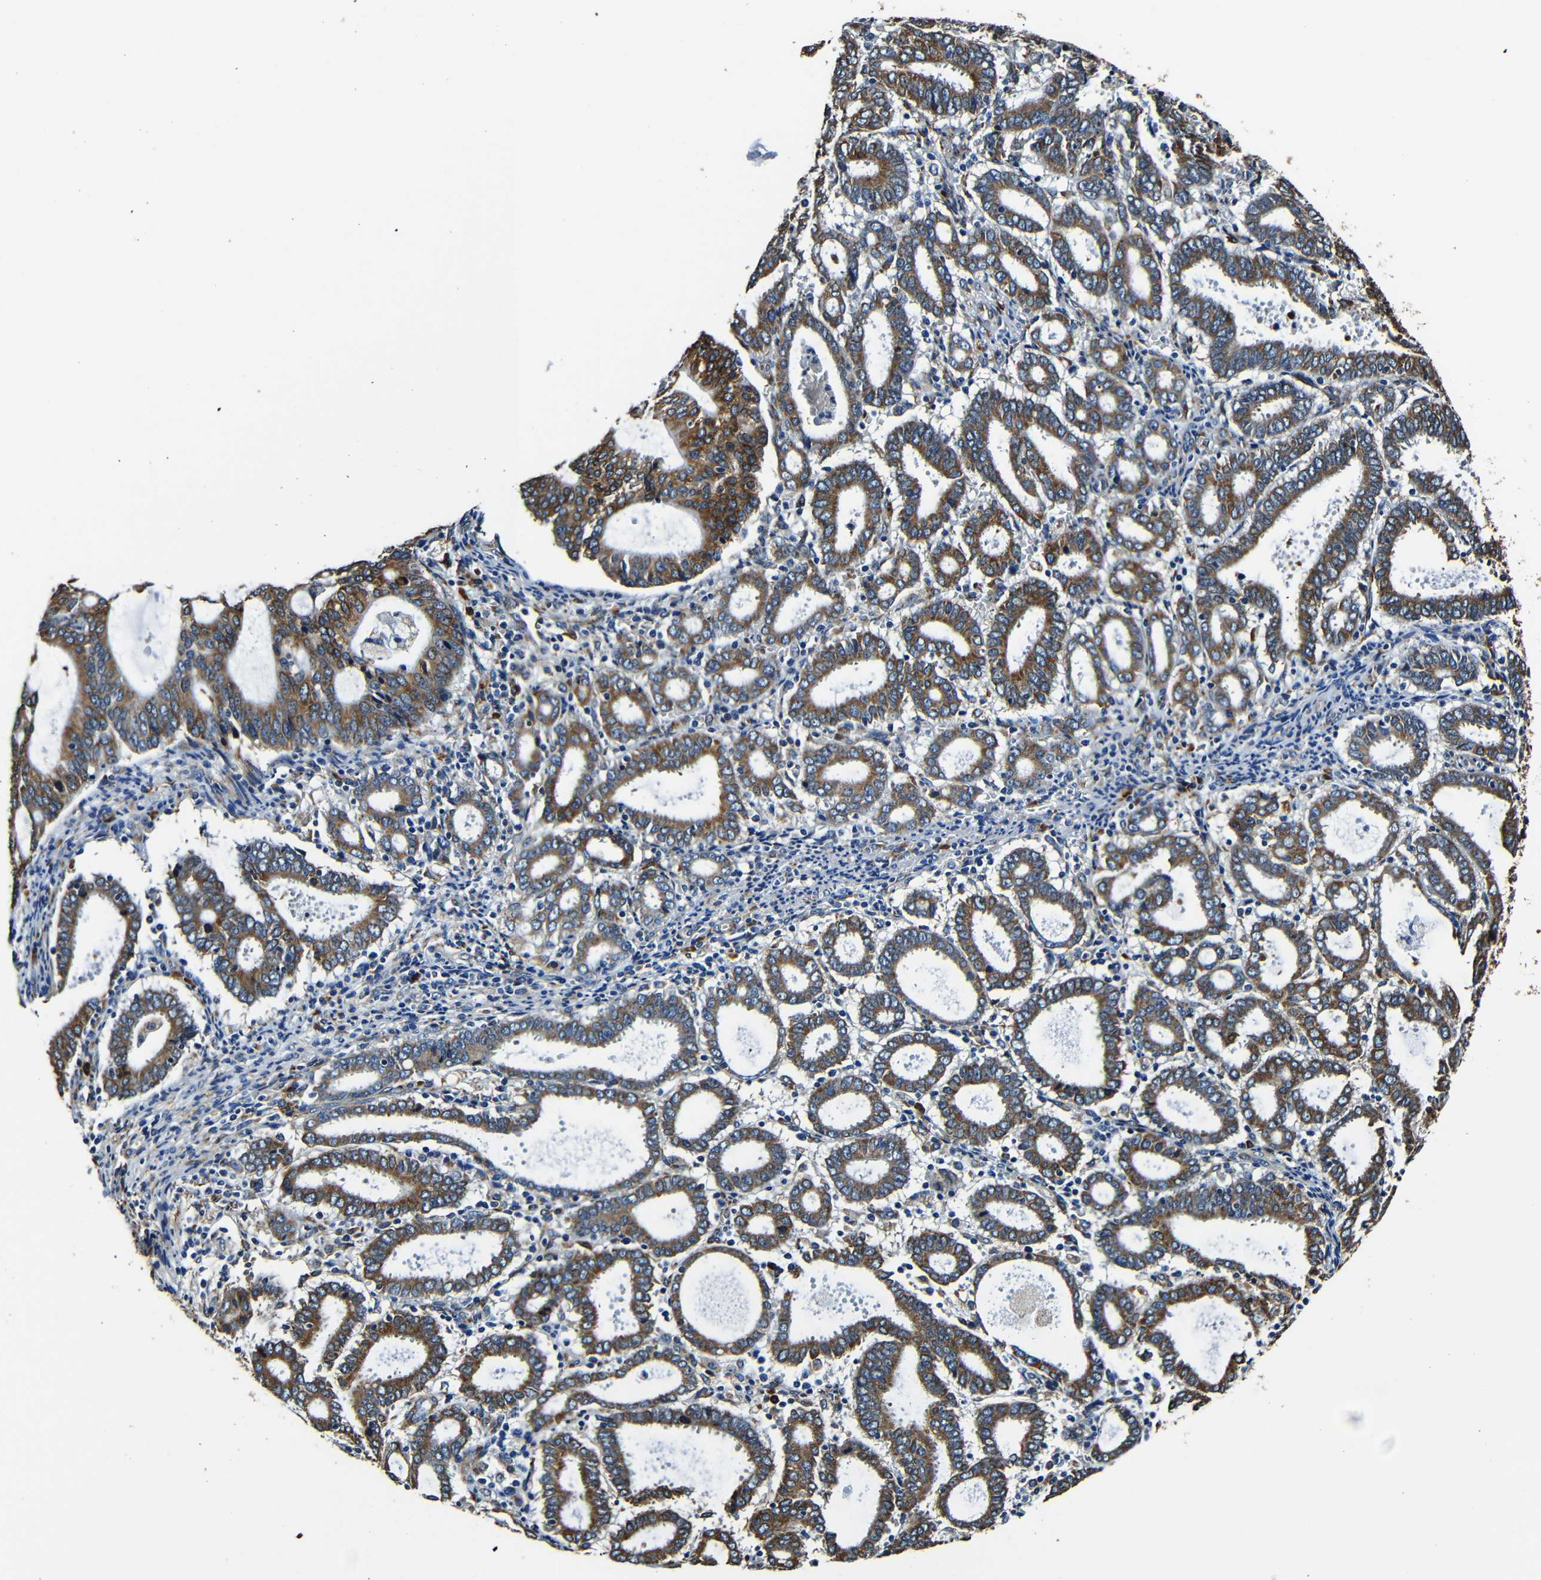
{"staining": {"intensity": "moderate", "quantity": ">75%", "location": "cytoplasmic/membranous"}, "tissue": "endometrial cancer", "cell_type": "Tumor cells", "image_type": "cancer", "snomed": [{"axis": "morphology", "description": "Adenocarcinoma, NOS"}, {"axis": "topography", "description": "Uterus"}], "caption": "A high-resolution image shows immunohistochemistry (IHC) staining of endometrial cancer (adenocarcinoma), which displays moderate cytoplasmic/membranous expression in approximately >75% of tumor cells. (Brightfield microscopy of DAB IHC at high magnification).", "gene": "RRBP1", "patient": {"sex": "female", "age": 83}}